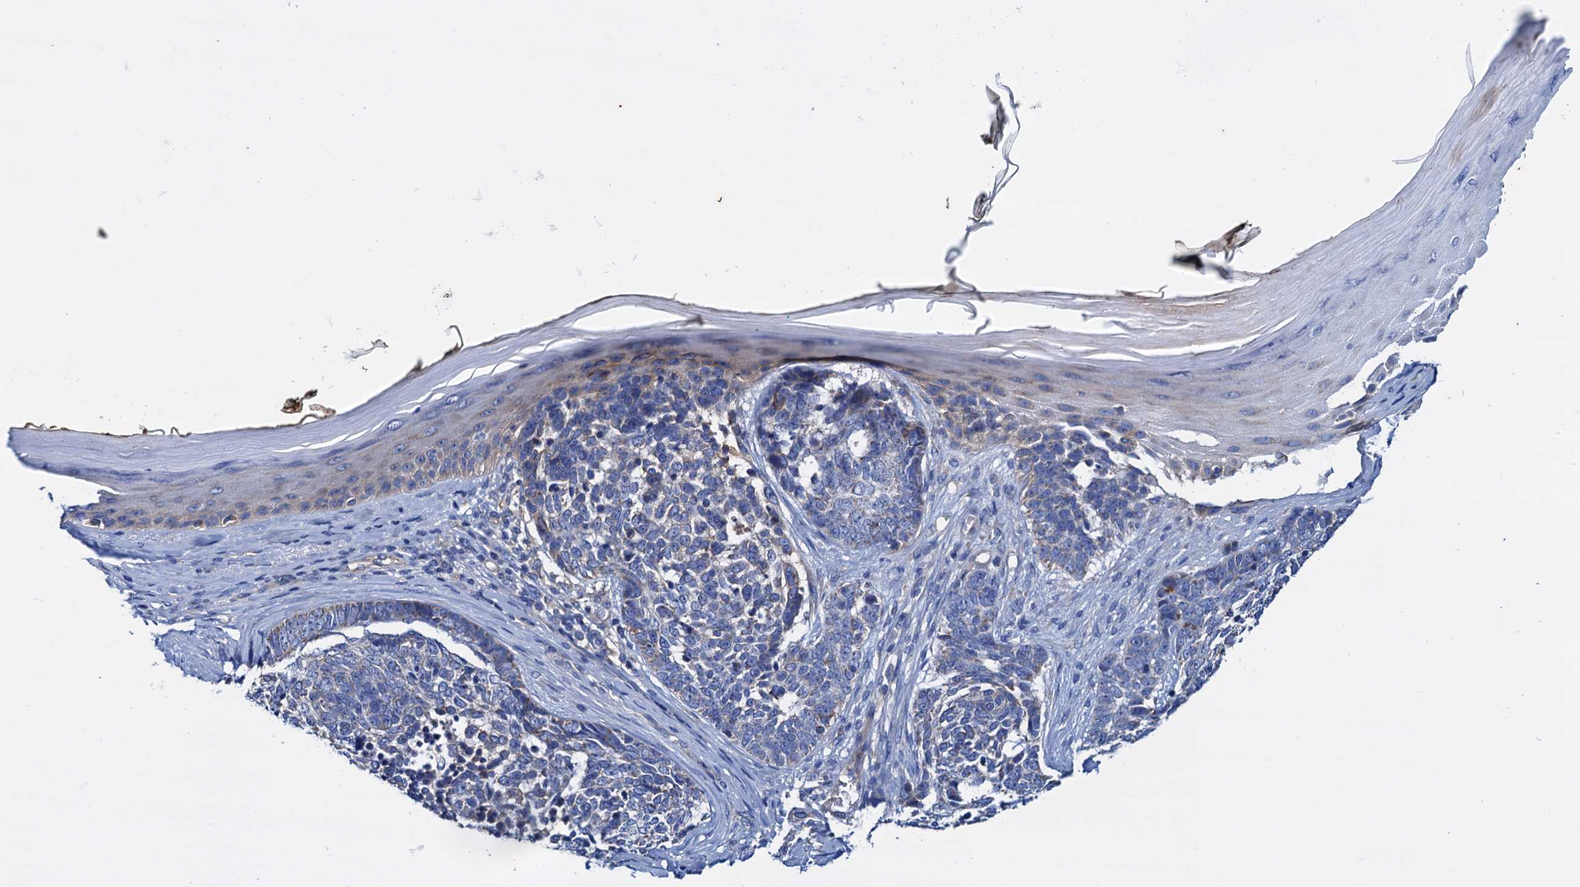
{"staining": {"intensity": "negative", "quantity": "none", "location": "none"}, "tissue": "skin cancer", "cell_type": "Tumor cells", "image_type": "cancer", "snomed": [{"axis": "morphology", "description": "Basal cell carcinoma"}, {"axis": "topography", "description": "Skin"}], "caption": "High magnification brightfield microscopy of skin cancer stained with DAB (3,3'-diaminobenzidine) (brown) and counterstained with hematoxylin (blue): tumor cells show no significant positivity.", "gene": "RASSF9", "patient": {"sex": "female", "age": 81}}